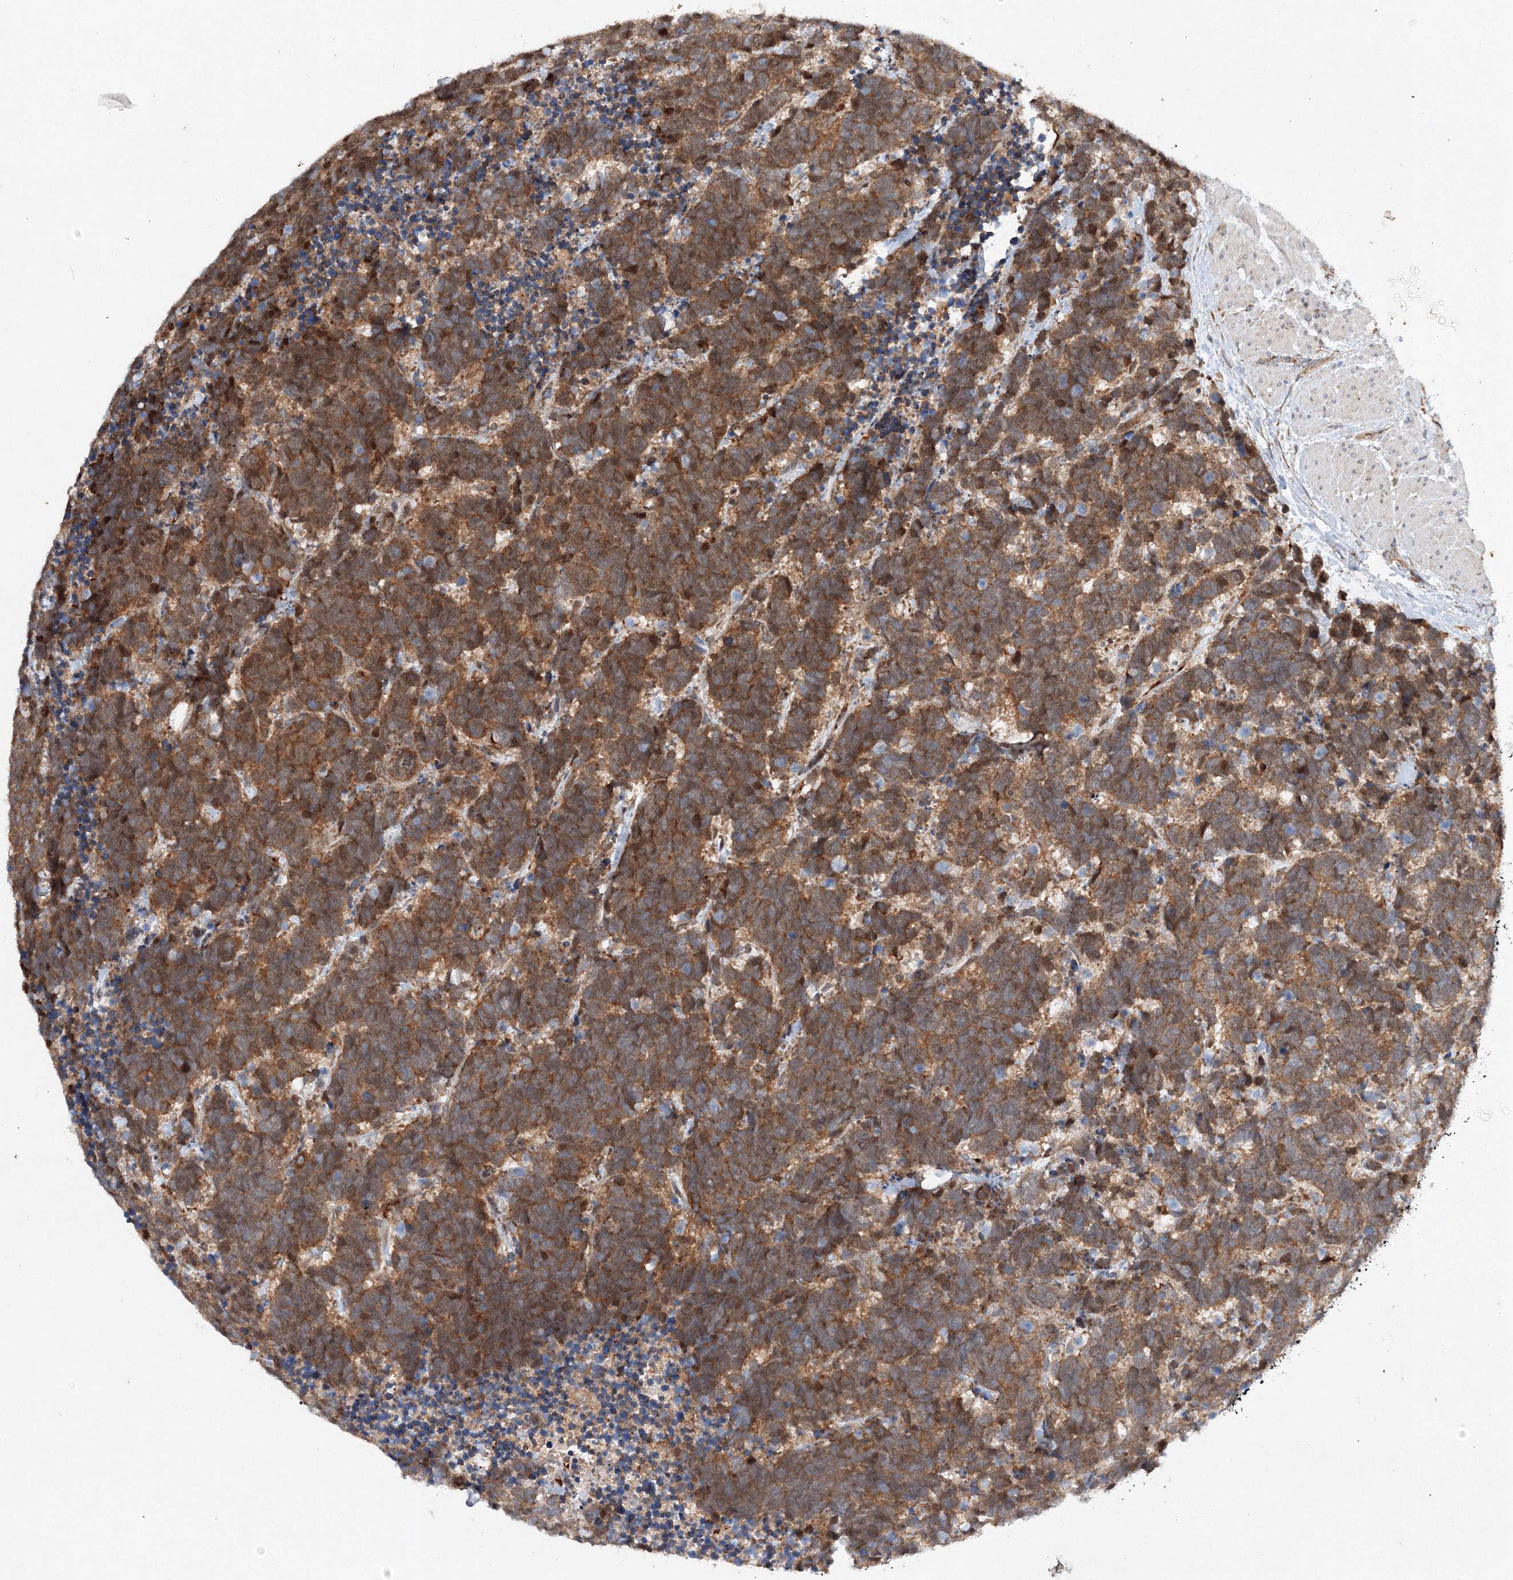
{"staining": {"intensity": "moderate", "quantity": ">75%", "location": "cytoplasmic/membranous"}, "tissue": "carcinoid", "cell_type": "Tumor cells", "image_type": "cancer", "snomed": [{"axis": "morphology", "description": "Carcinoma, NOS"}, {"axis": "morphology", "description": "Carcinoid, malignant, NOS"}, {"axis": "topography", "description": "Urinary bladder"}], "caption": "Protein staining reveals moderate cytoplasmic/membranous positivity in about >75% of tumor cells in carcinoid. (brown staining indicates protein expression, while blue staining denotes nuclei).", "gene": "SLC36A1", "patient": {"sex": "male", "age": 57}}